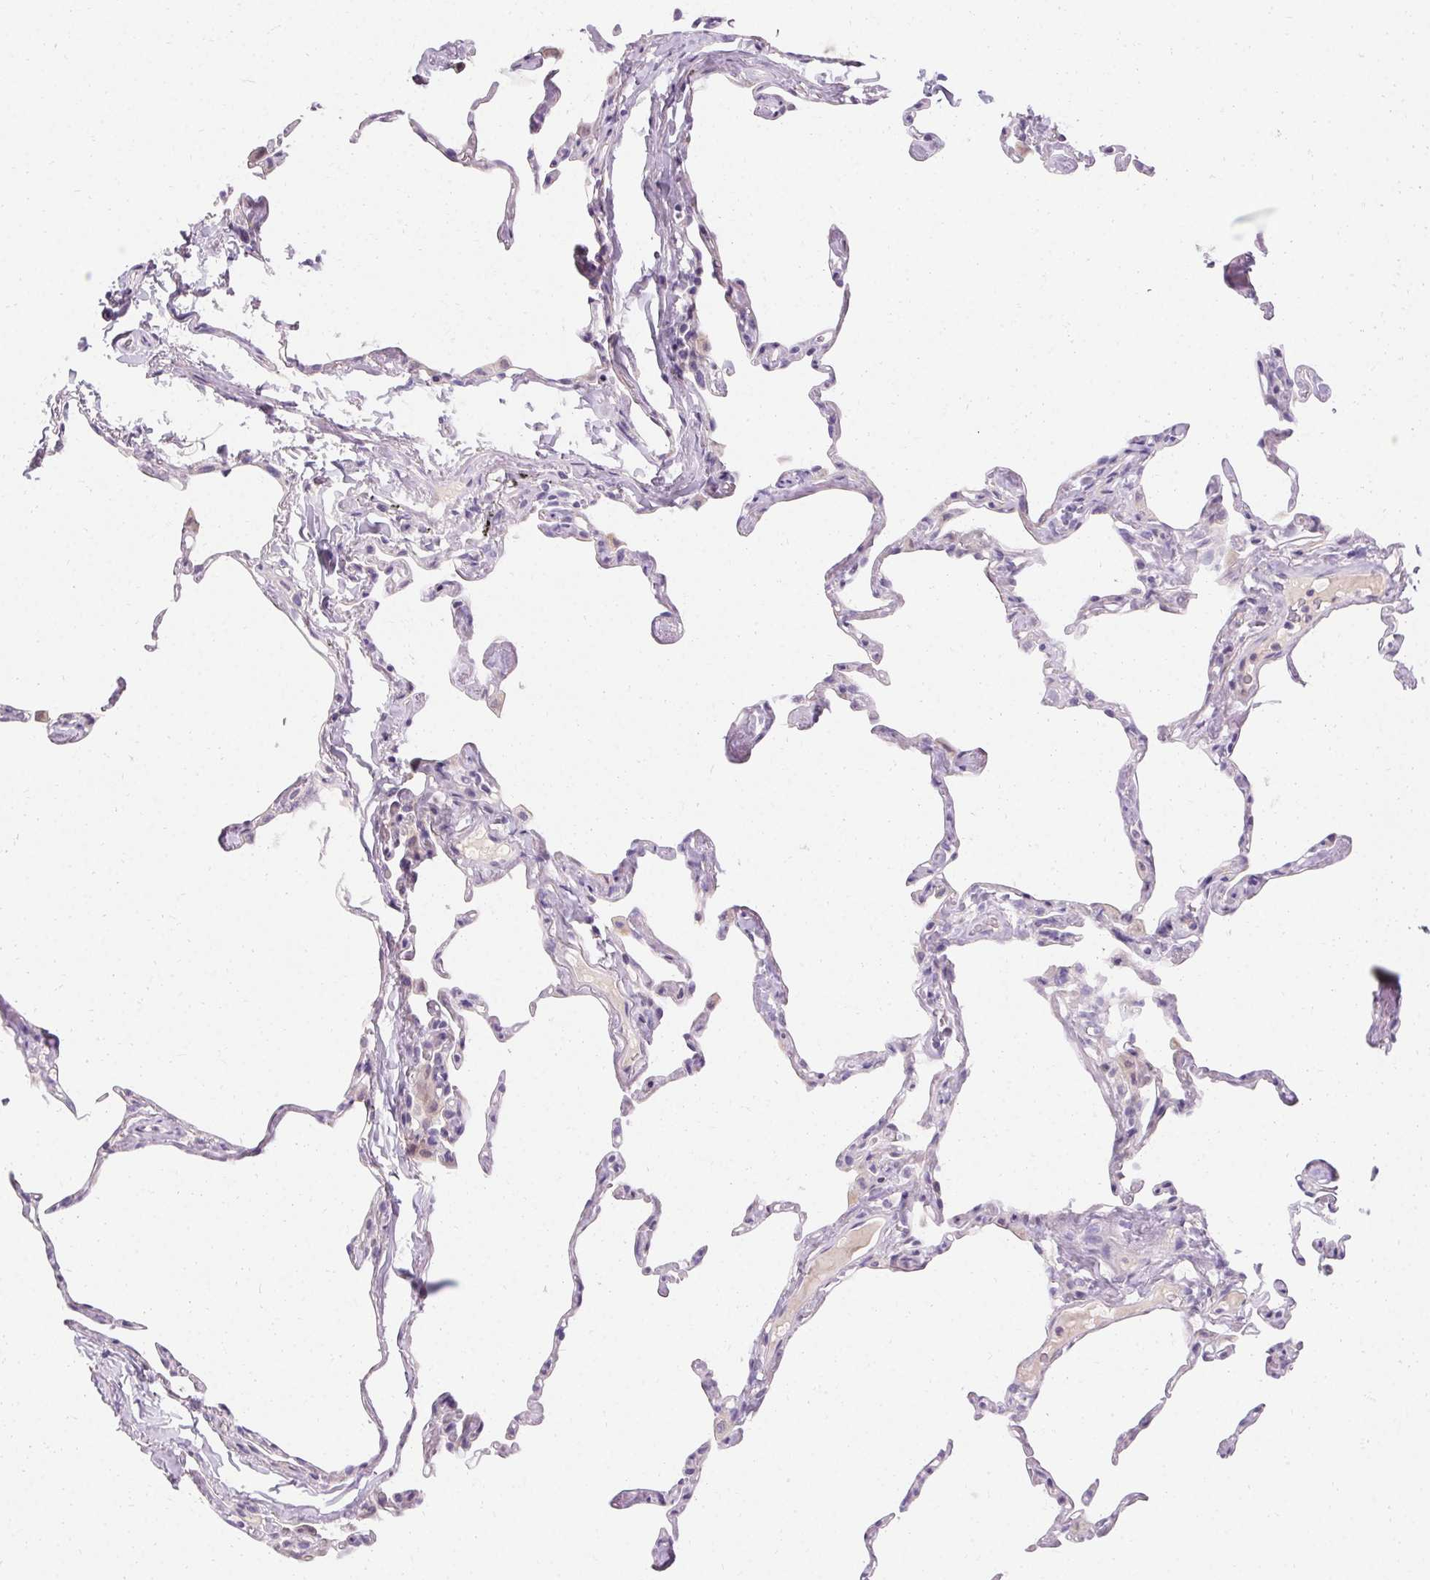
{"staining": {"intensity": "negative", "quantity": "none", "location": "none"}, "tissue": "lung", "cell_type": "Alveolar cells", "image_type": "normal", "snomed": [{"axis": "morphology", "description": "Normal tissue, NOS"}, {"axis": "topography", "description": "Lung"}], "caption": "Immunohistochemistry (IHC) of unremarkable lung exhibits no staining in alveolar cells.", "gene": "TRIP13", "patient": {"sex": "male", "age": 65}}